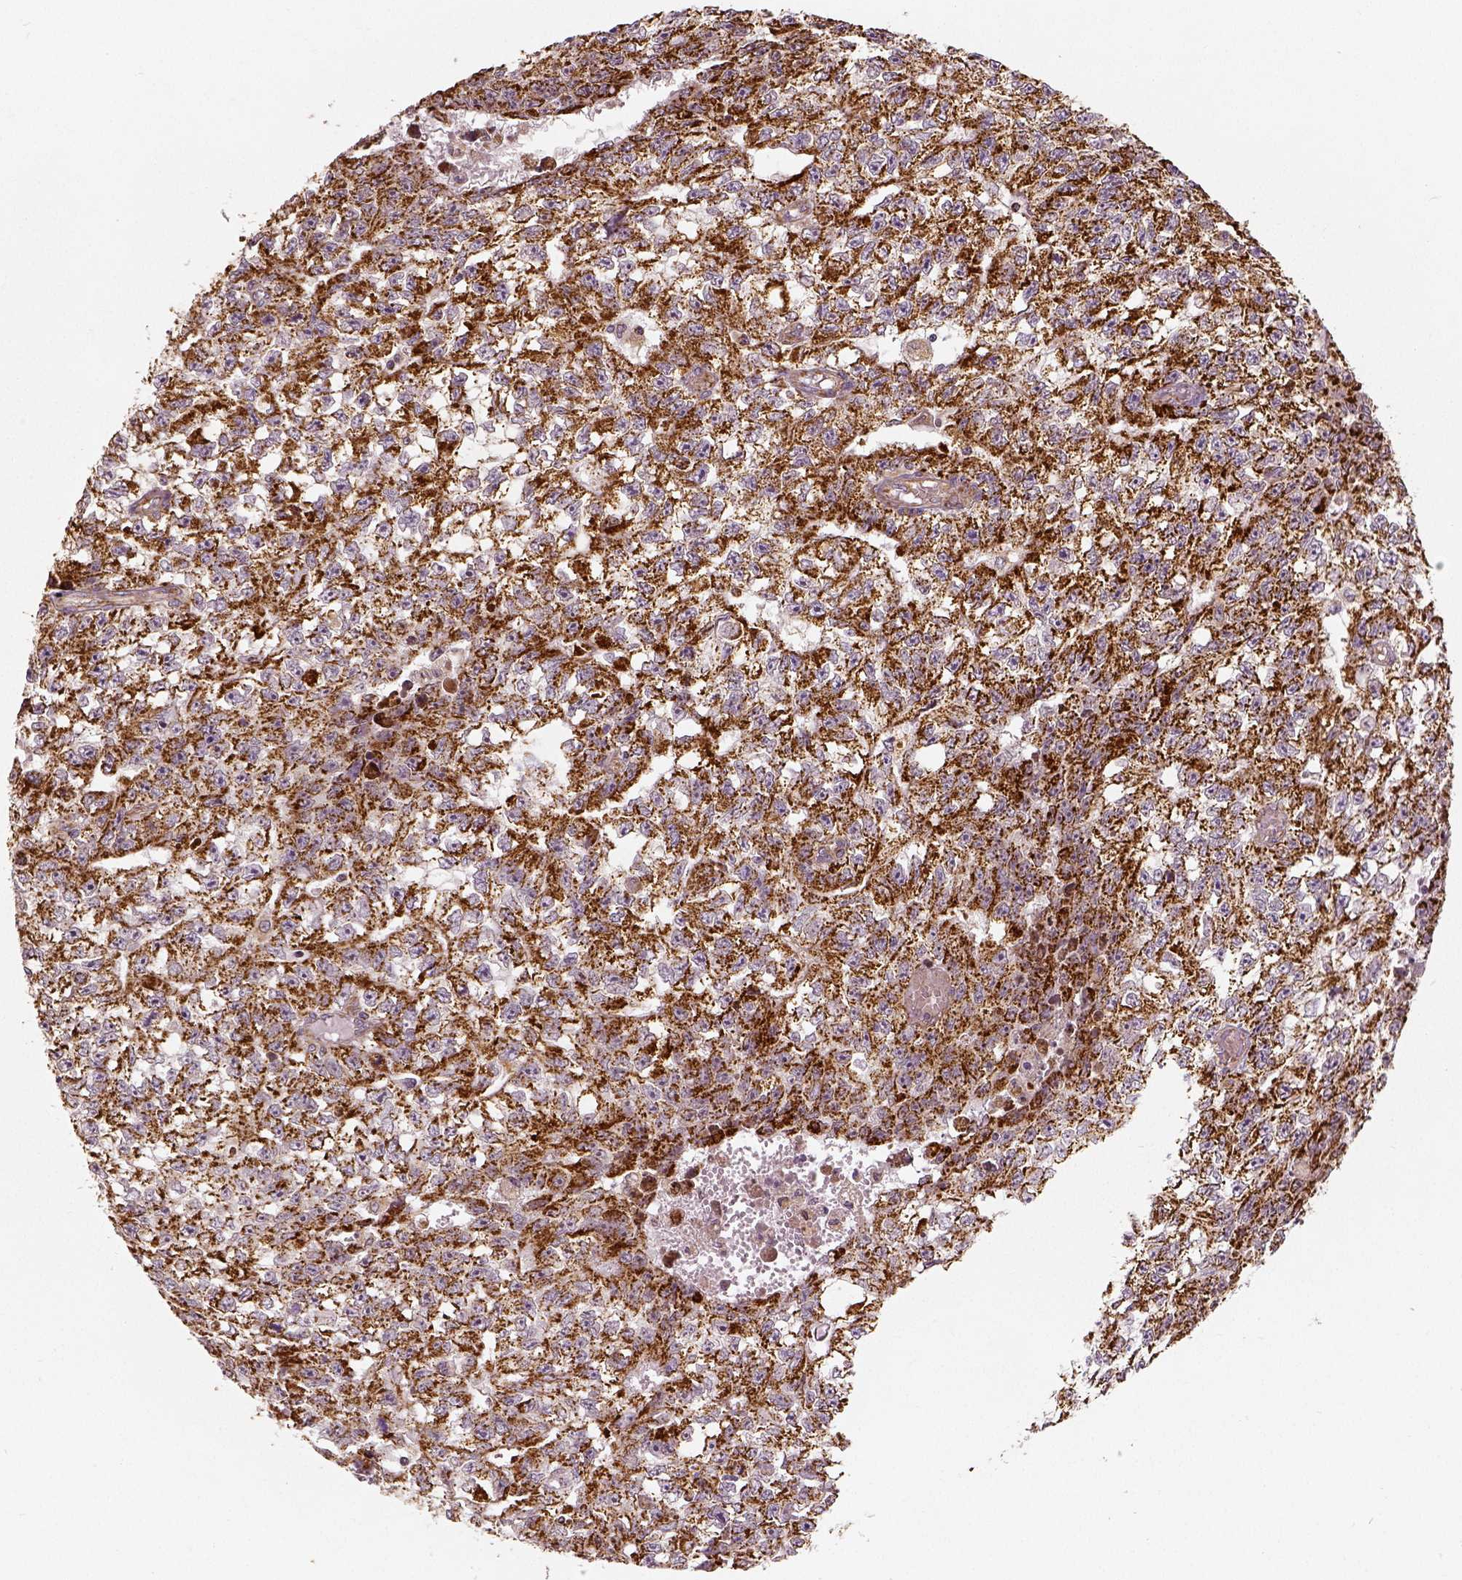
{"staining": {"intensity": "strong", "quantity": ">75%", "location": "cytoplasmic/membranous"}, "tissue": "testis cancer", "cell_type": "Tumor cells", "image_type": "cancer", "snomed": [{"axis": "morphology", "description": "Carcinoma, Embryonal, NOS"}, {"axis": "morphology", "description": "Teratoma, malignant, NOS"}, {"axis": "topography", "description": "Testis"}], "caption": "Protein staining displays strong cytoplasmic/membranous staining in approximately >75% of tumor cells in testis cancer (teratoma (malignant)).", "gene": "PGAM5", "patient": {"sex": "male", "age": 24}}